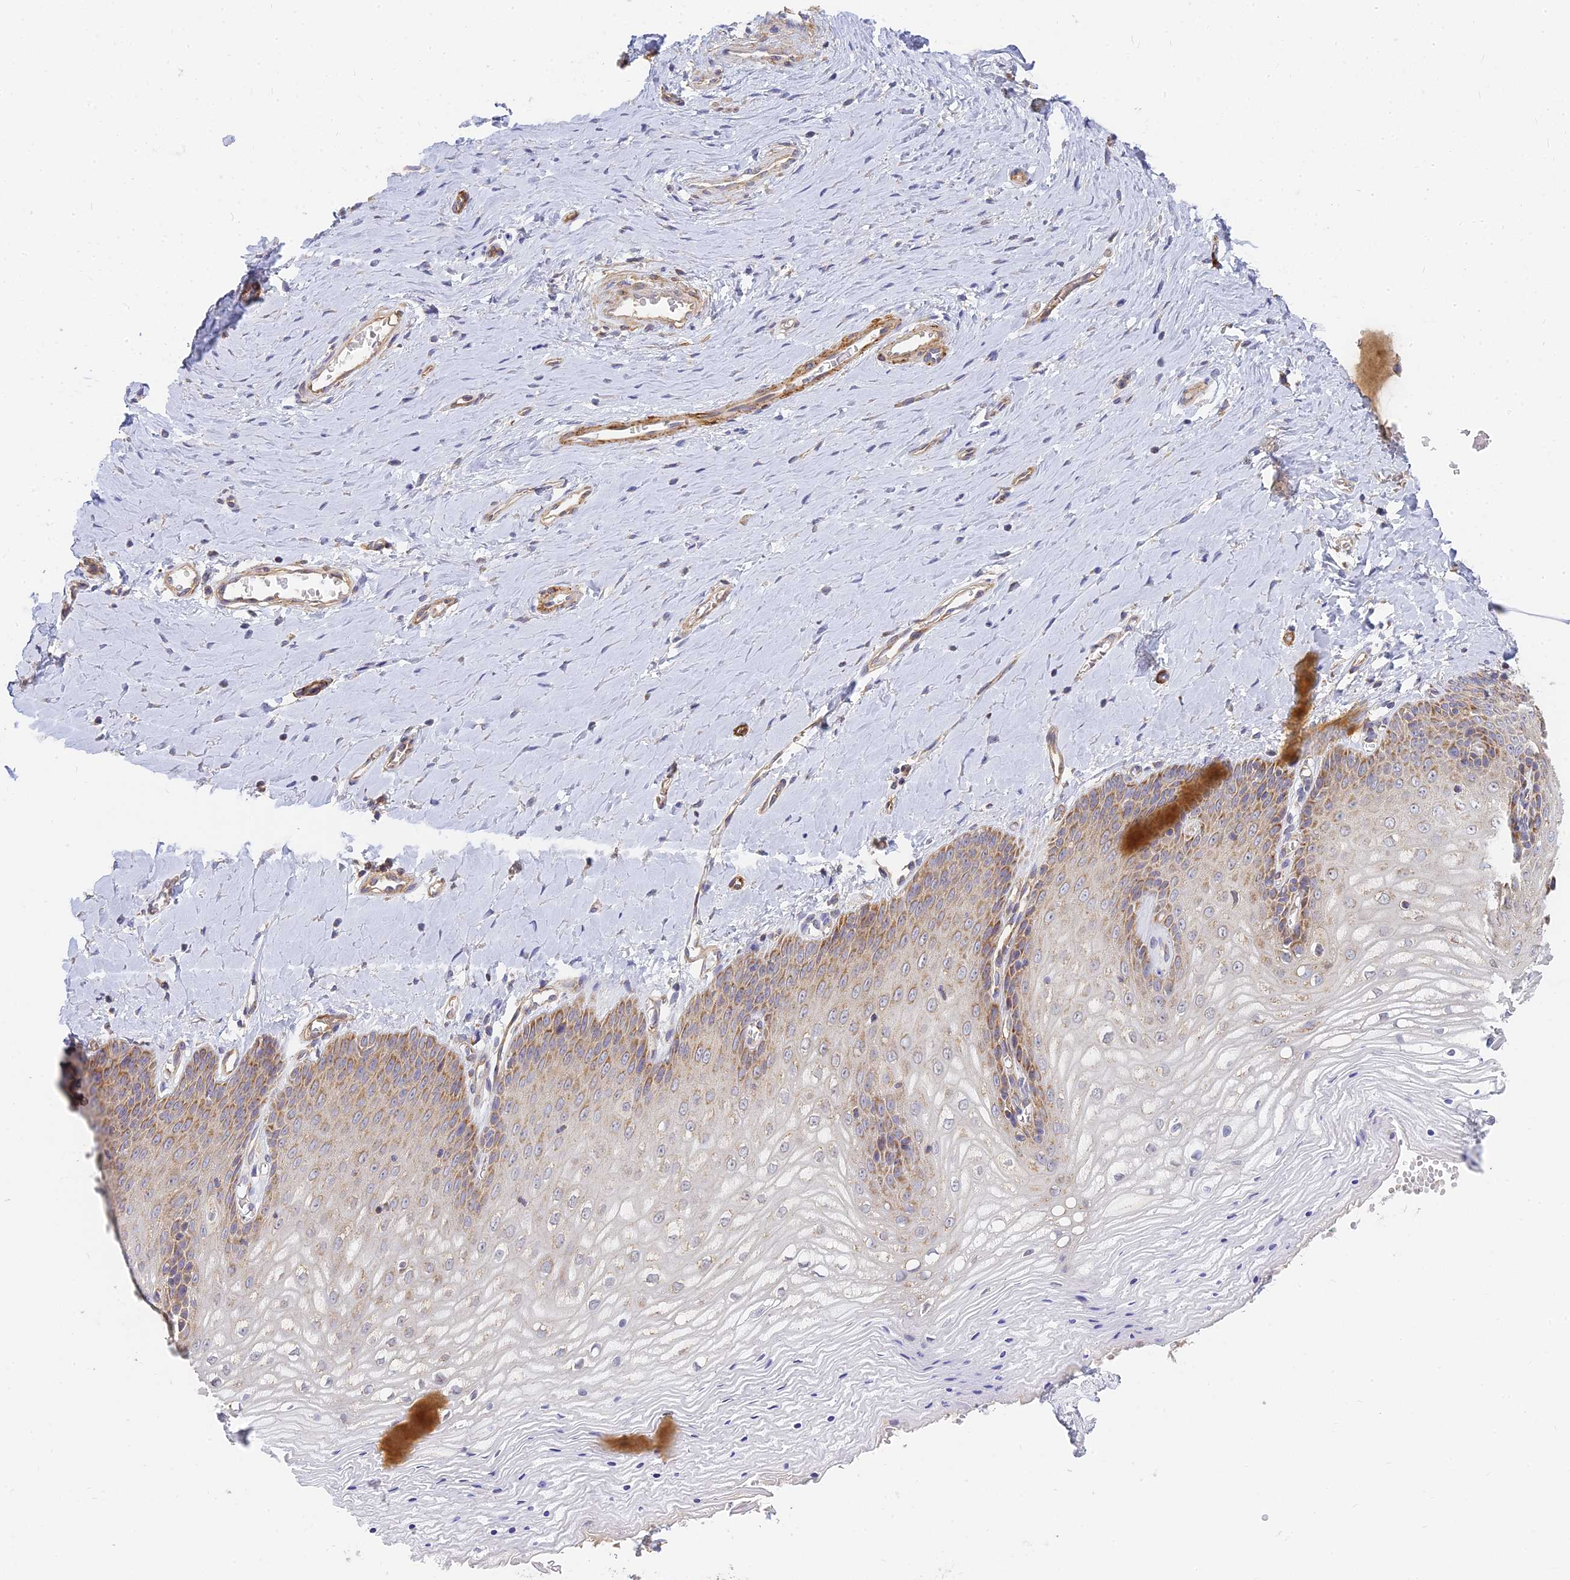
{"staining": {"intensity": "moderate", "quantity": "25%-75%", "location": "cytoplasmic/membranous"}, "tissue": "vagina", "cell_type": "Squamous epithelial cells", "image_type": "normal", "snomed": [{"axis": "morphology", "description": "Normal tissue, NOS"}, {"axis": "topography", "description": "Vagina"}], "caption": "High-power microscopy captured an immunohistochemistry histopathology image of unremarkable vagina, revealing moderate cytoplasmic/membranous positivity in about 25%-75% of squamous epithelial cells. (DAB IHC with brightfield microscopy, high magnification).", "gene": "MRPL15", "patient": {"sex": "female", "age": 65}}